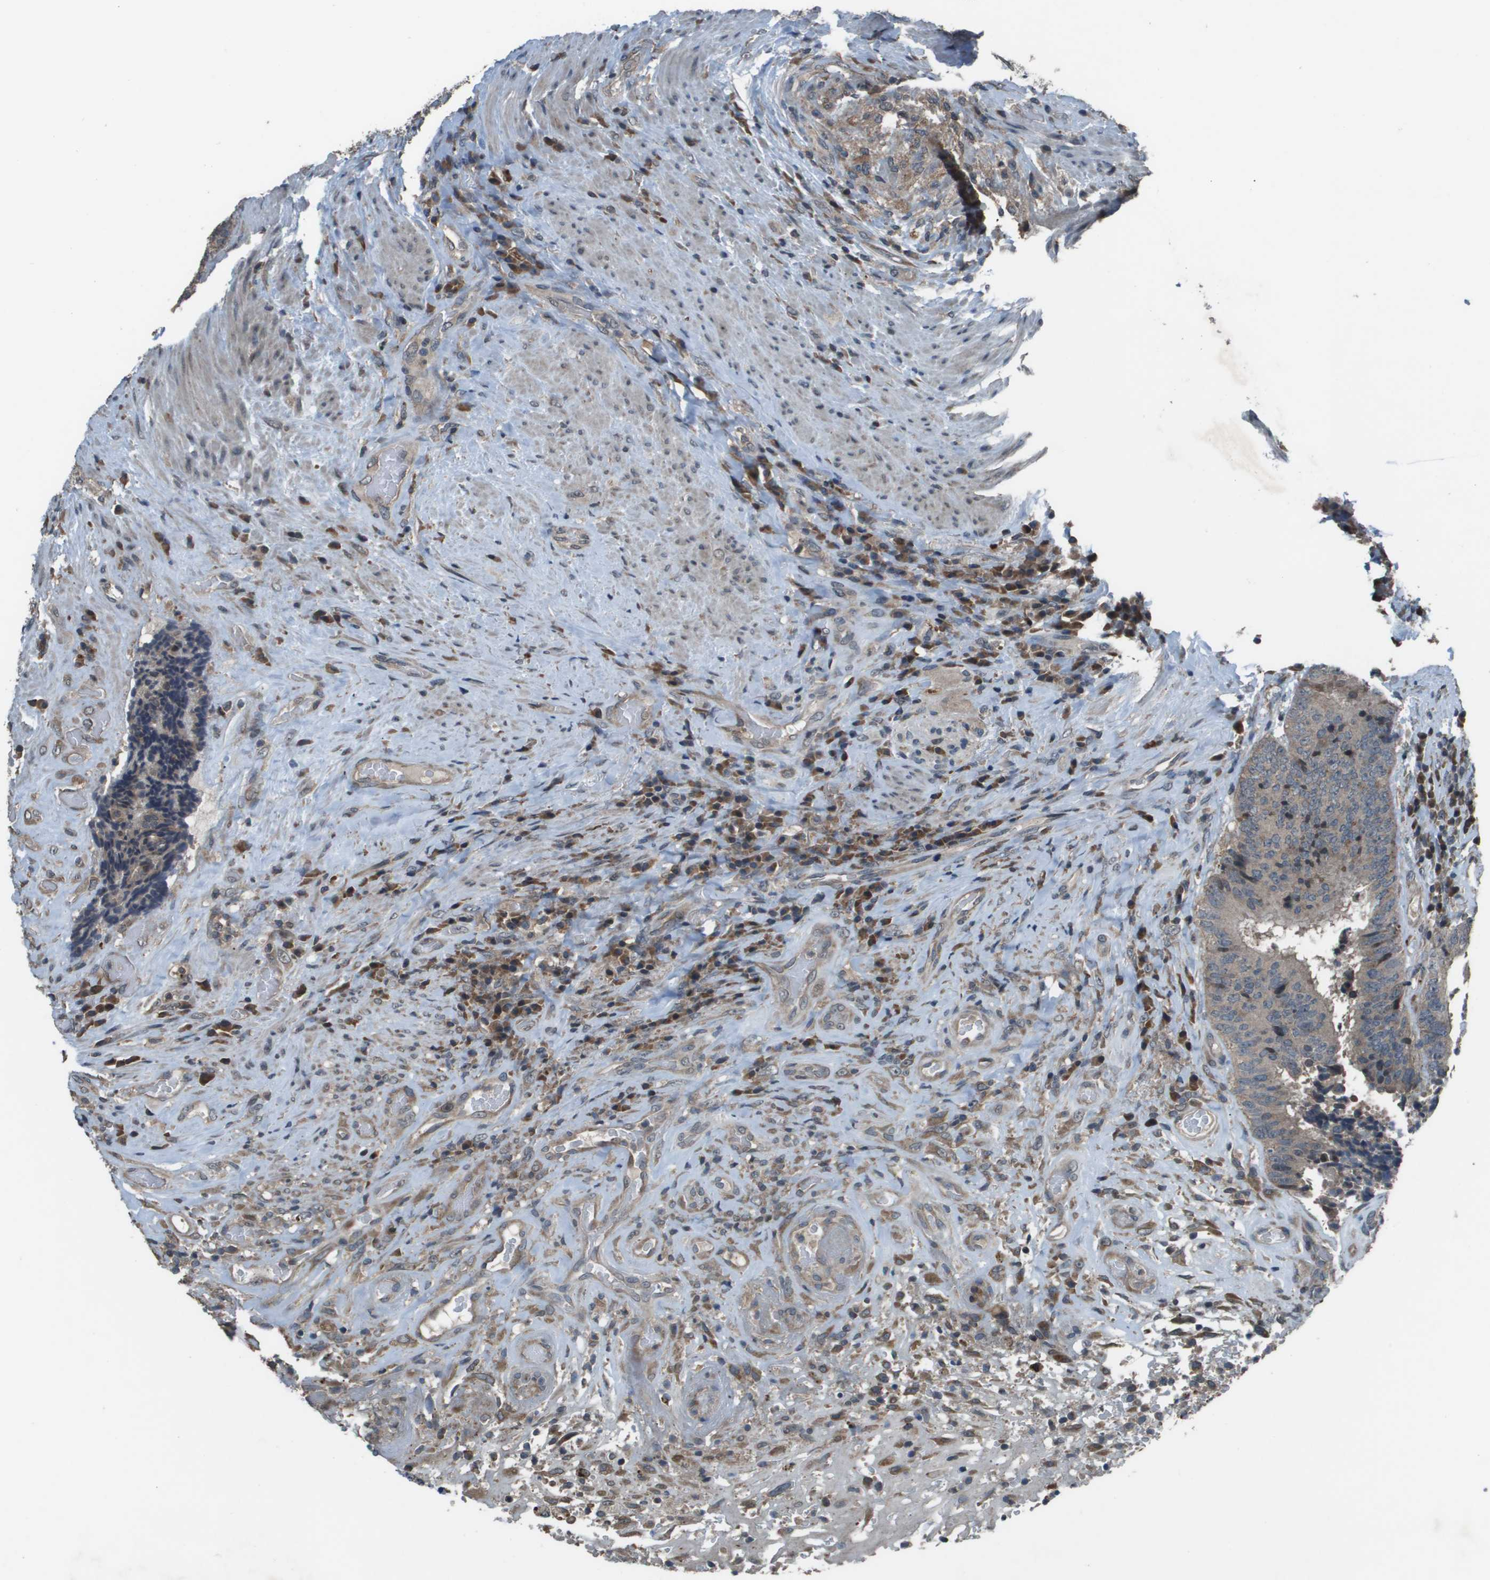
{"staining": {"intensity": "weak", "quantity": "<25%", "location": "cytoplasmic/membranous"}, "tissue": "colorectal cancer", "cell_type": "Tumor cells", "image_type": "cancer", "snomed": [{"axis": "morphology", "description": "Adenocarcinoma, NOS"}, {"axis": "topography", "description": "Rectum"}], "caption": "The immunohistochemistry micrograph has no significant positivity in tumor cells of colorectal adenocarcinoma tissue.", "gene": "GOSR2", "patient": {"sex": "male", "age": 72}}